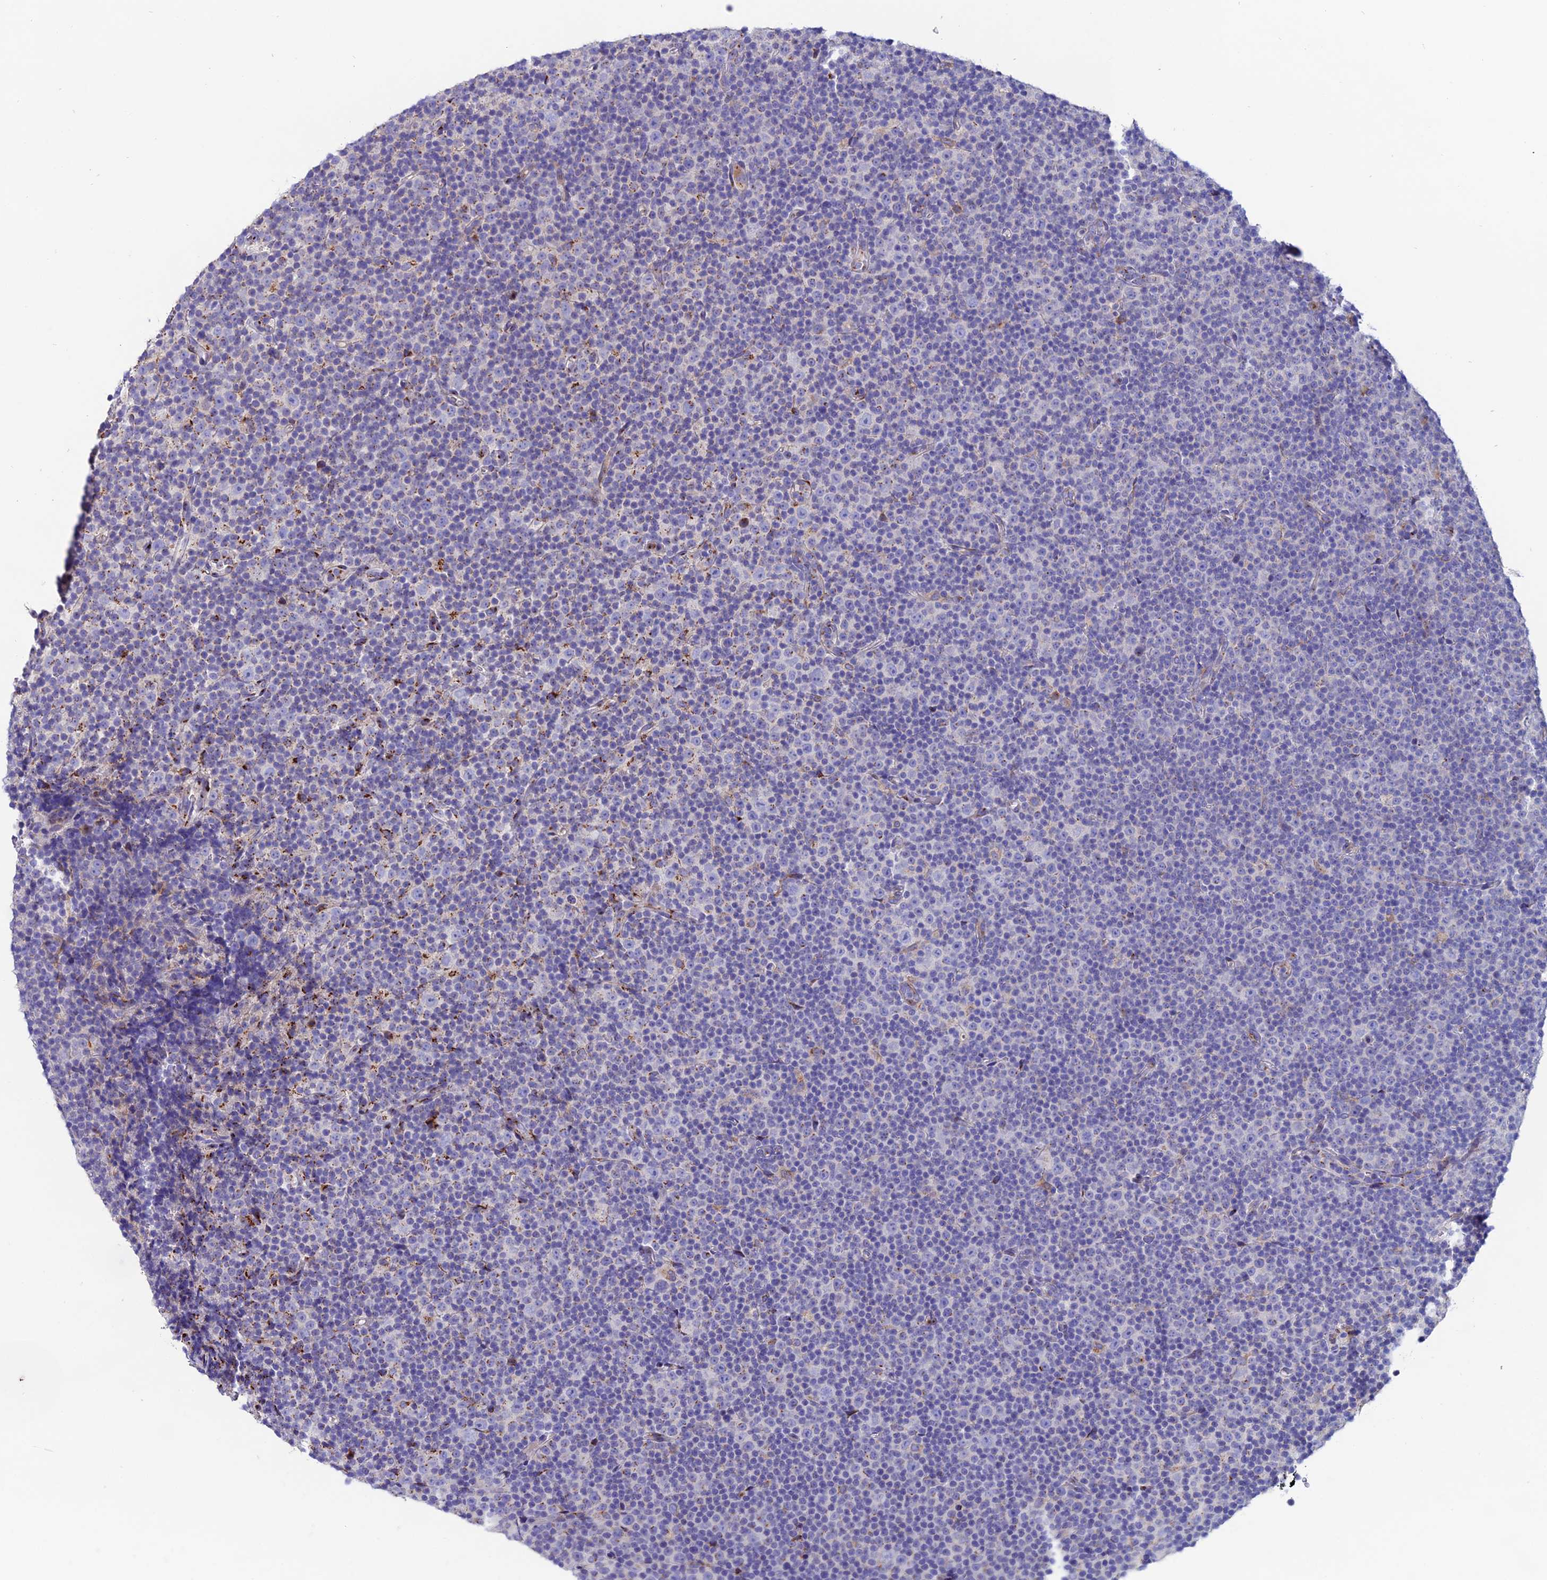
{"staining": {"intensity": "negative", "quantity": "none", "location": "none"}, "tissue": "lymphoma", "cell_type": "Tumor cells", "image_type": "cancer", "snomed": [{"axis": "morphology", "description": "Malignant lymphoma, non-Hodgkin's type, Low grade"}, {"axis": "topography", "description": "Lymph node"}], "caption": "Malignant lymphoma, non-Hodgkin's type (low-grade) stained for a protein using immunohistochemistry (IHC) displays no positivity tumor cells.", "gene": "OR51Q1", "patient": {"sex": "female", "age": 67}}